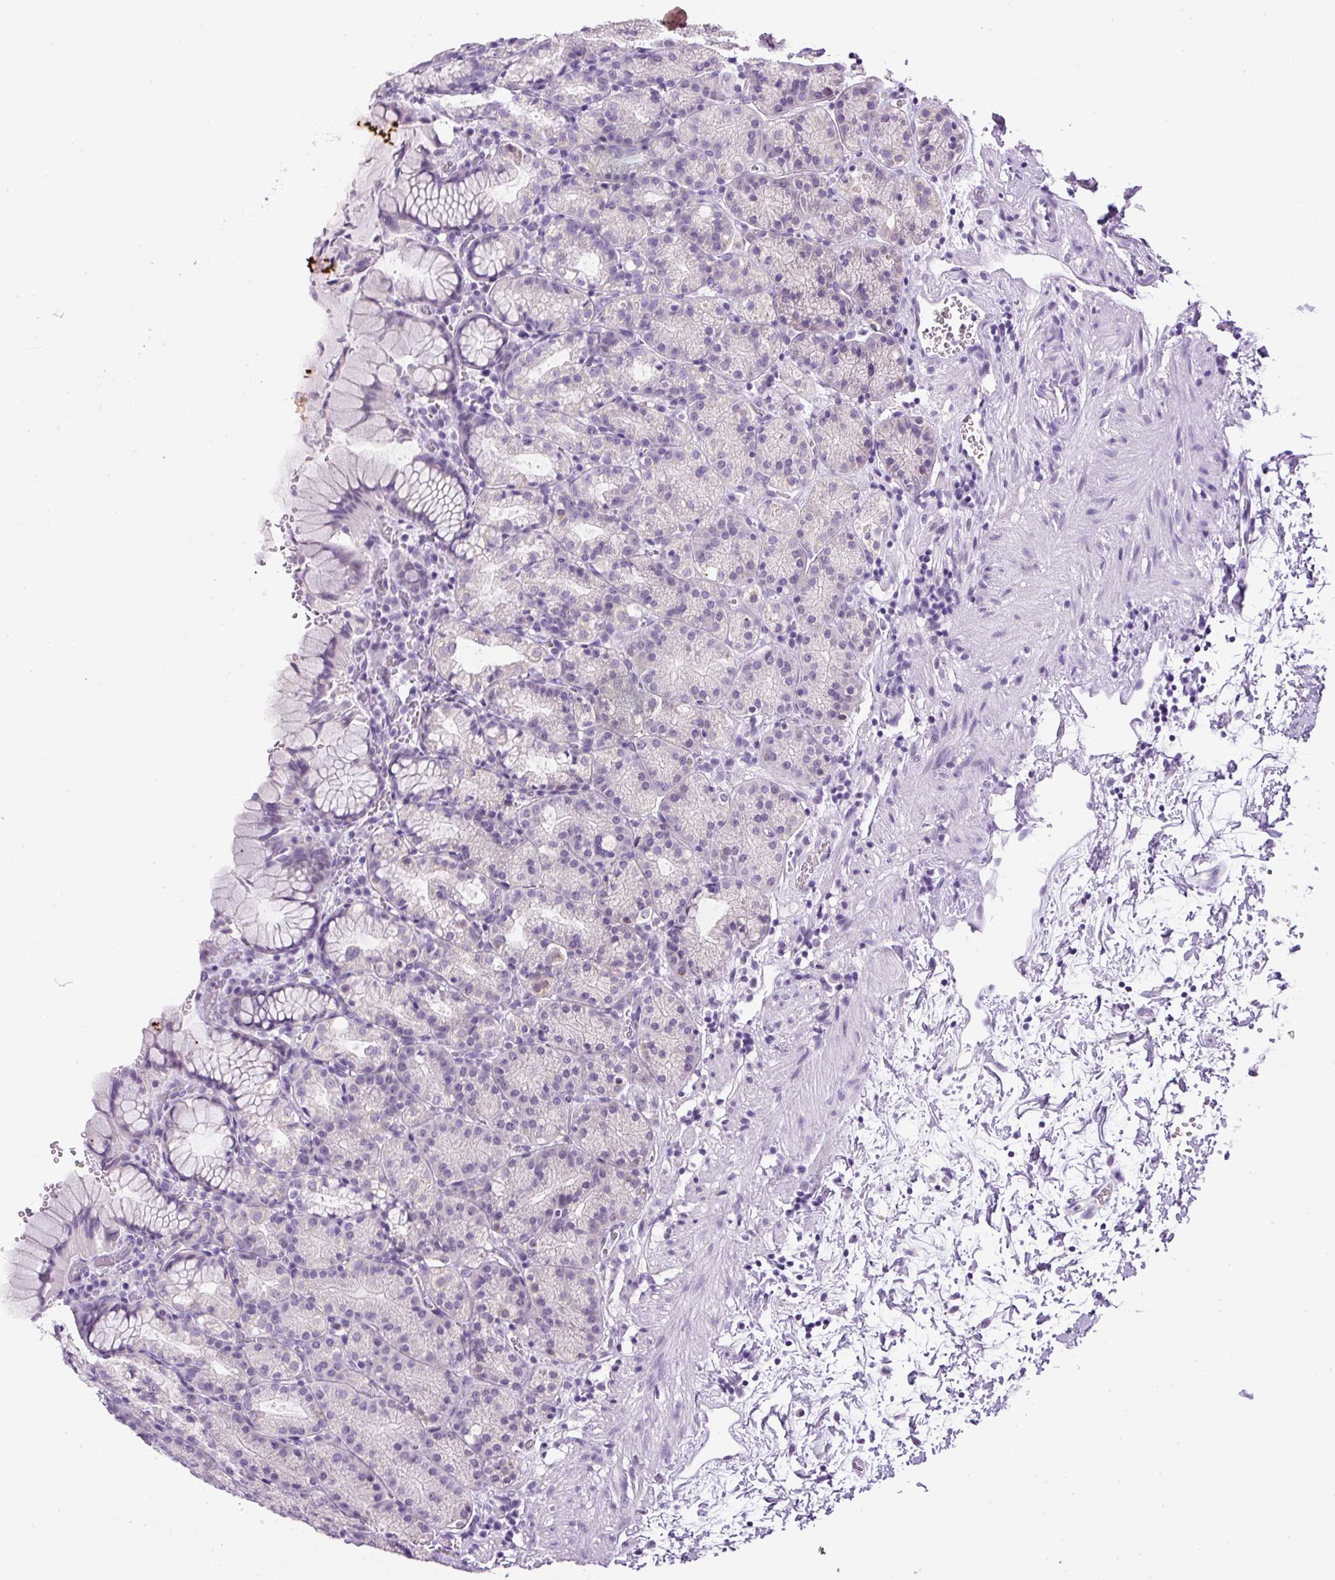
{"staining": {"intensity": "weak", "quantity": "<25%", "location": "cytoplasmic/membranous"}, "tissue": "stomach", "cell_type": "Glandular cells", "image_type": "normal", "snomed": [{"axis": "morphology", "description": "Normal tissue, NOS"}, {"axis": "topography", "description": "Stomach, upper"}], "caption": "An image of stomach stained for a protein demonstrates no brown staining in glandular cells. (DAB (3,3'-diaminobenzidine) immunohistochemistry (IHC) visualized using brightfield microscopy, high magnification).", "gene": "RHBDD2", "patient": {"sex": "female", "age": 81}}